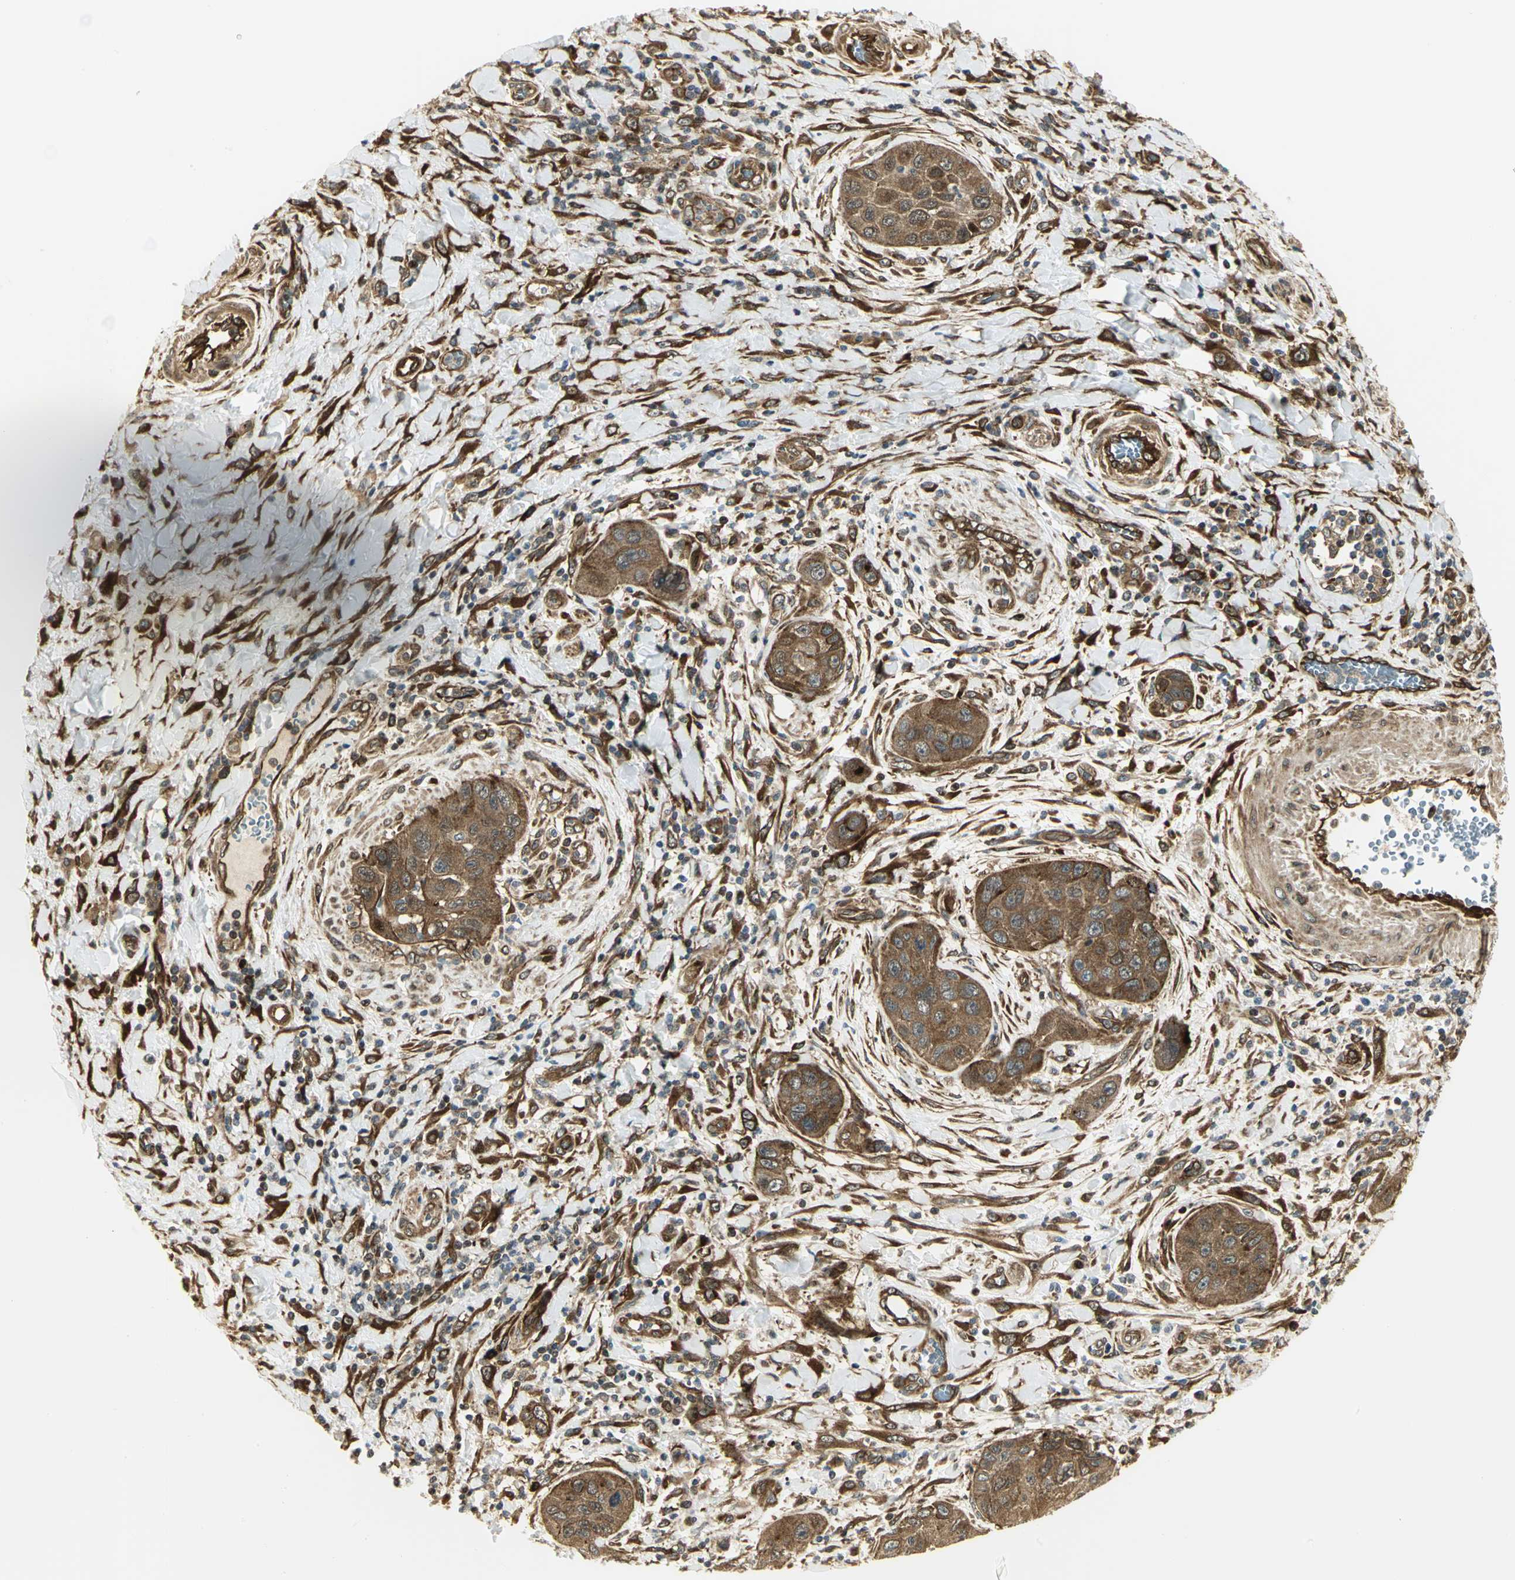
{"staining": {"intensity": "moderate", "quantity": ">75%", "location": "cytoplasmic/membranous,nuclear"}, "tissue": "pancreatic cancer", "cell_type": "Tumor cells", "image_type": "cancer", "snomed": [{"axis": "morphology", "description": "Adenocarcinoma, NOS"}, {"axis": "topography", "description": "Pancreas"}], "caption": "A micrograph showing moderate cytoplasmic/membranous and nuclear positivity in about >75% of tumor cells in pancreatic adenocarcinoma, as visualized by brown immunohistochemical staining.", "gene": "EEA1", "patient": {"sex": "female", "age": 70}}